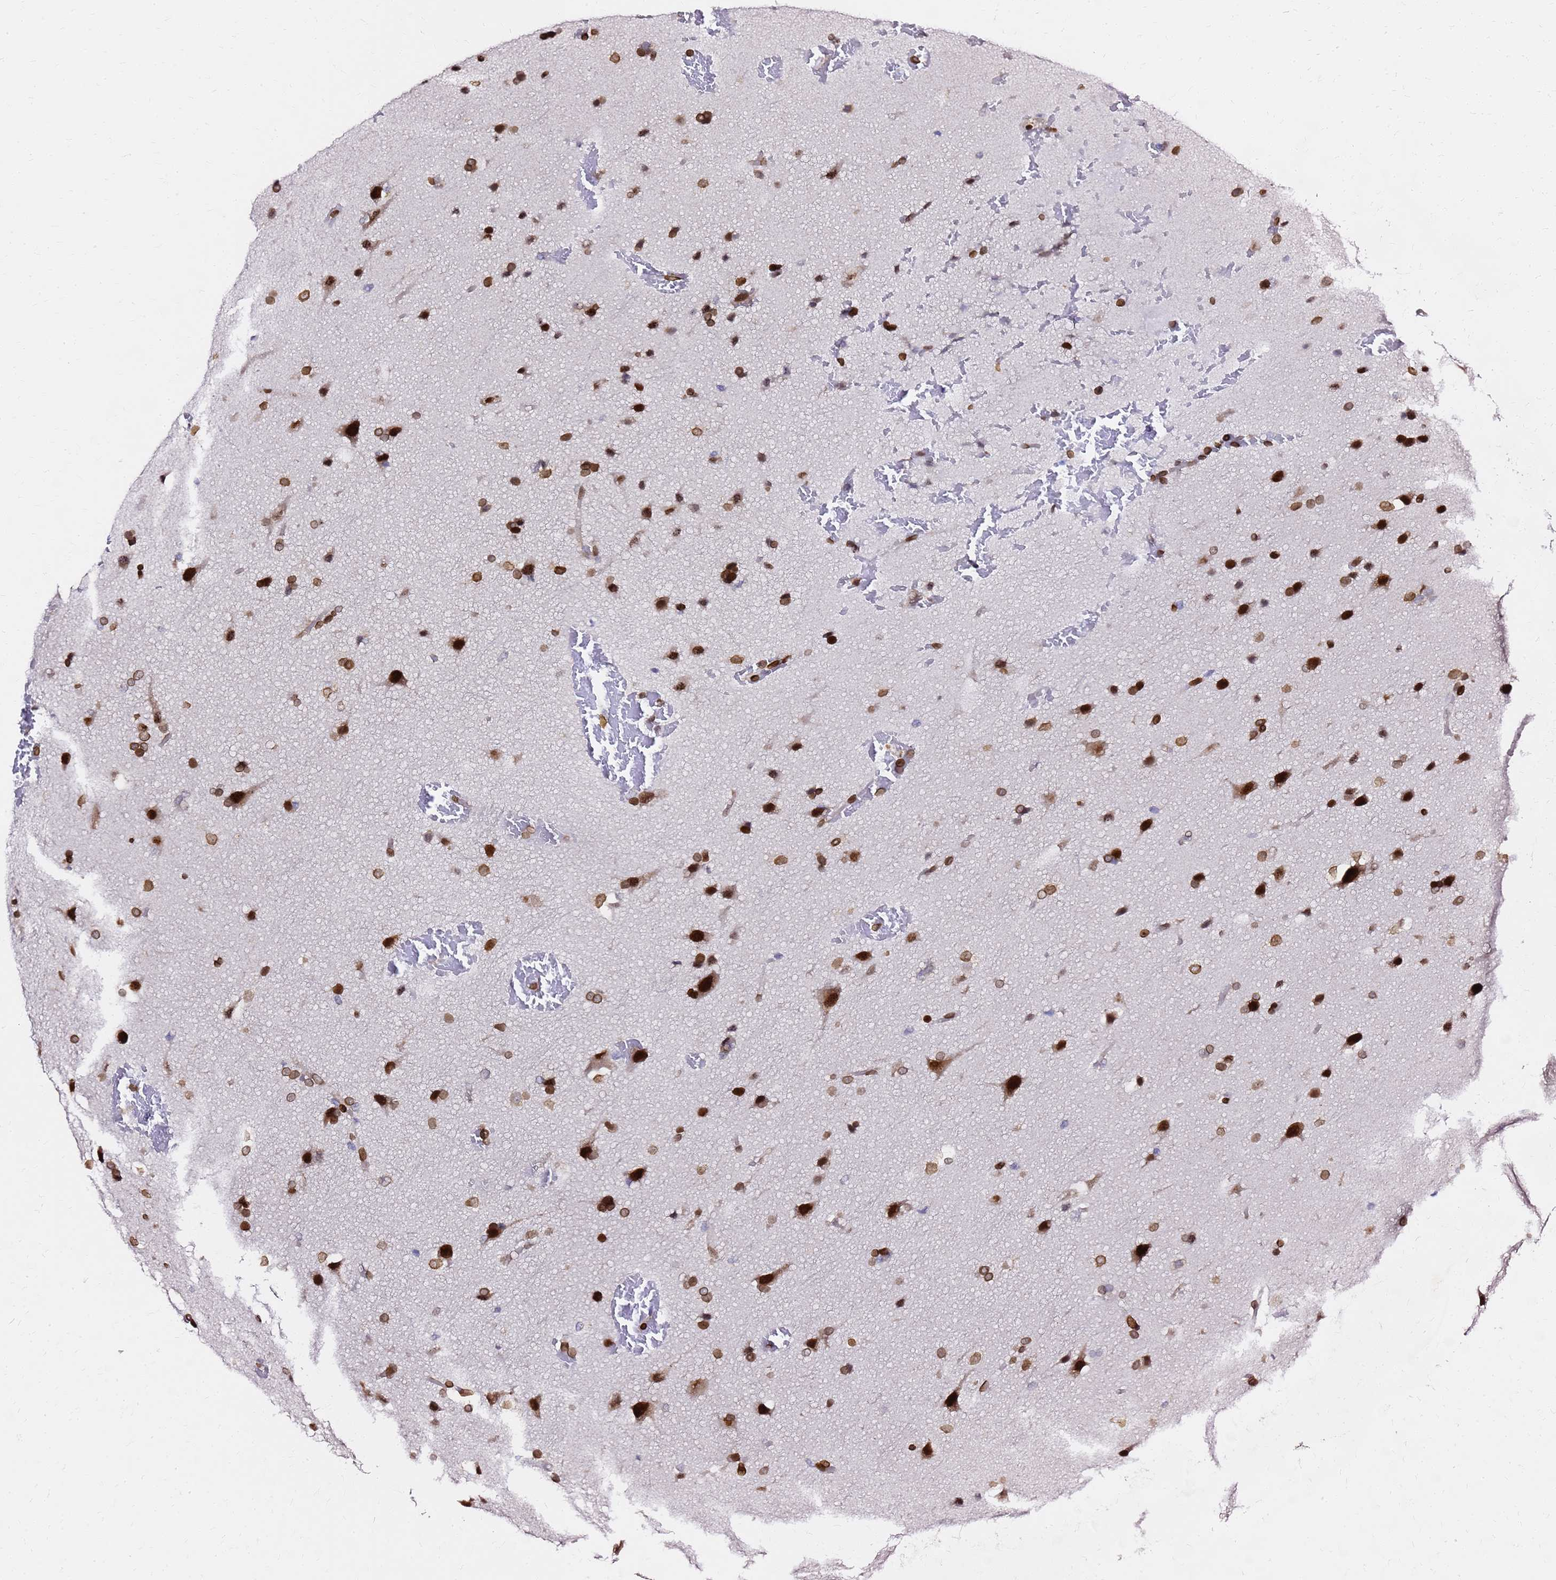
{"staining": {"intensity": "strong", "quantity": ">75%", "location": "nuclear"}, "tissue": "glioma", "cell_type": "Tumor cells", "image_type": "cancer", "snomed": [{"axis": "morphology", "description": "Glioma, malignant, Low grade"}, {"axis": "topography", "description": "Brain"}], "caption": "An IHC histopathology image of neoplastic tissue is shown. Protein staining in brown highlights strong nuclear positivity in glioma within tumor cells. (DAB IHC, brown staining for protein, blue staining for nuclei).", "gene": "C6orf141", "patient": {"sex": "female", "age": 37}}